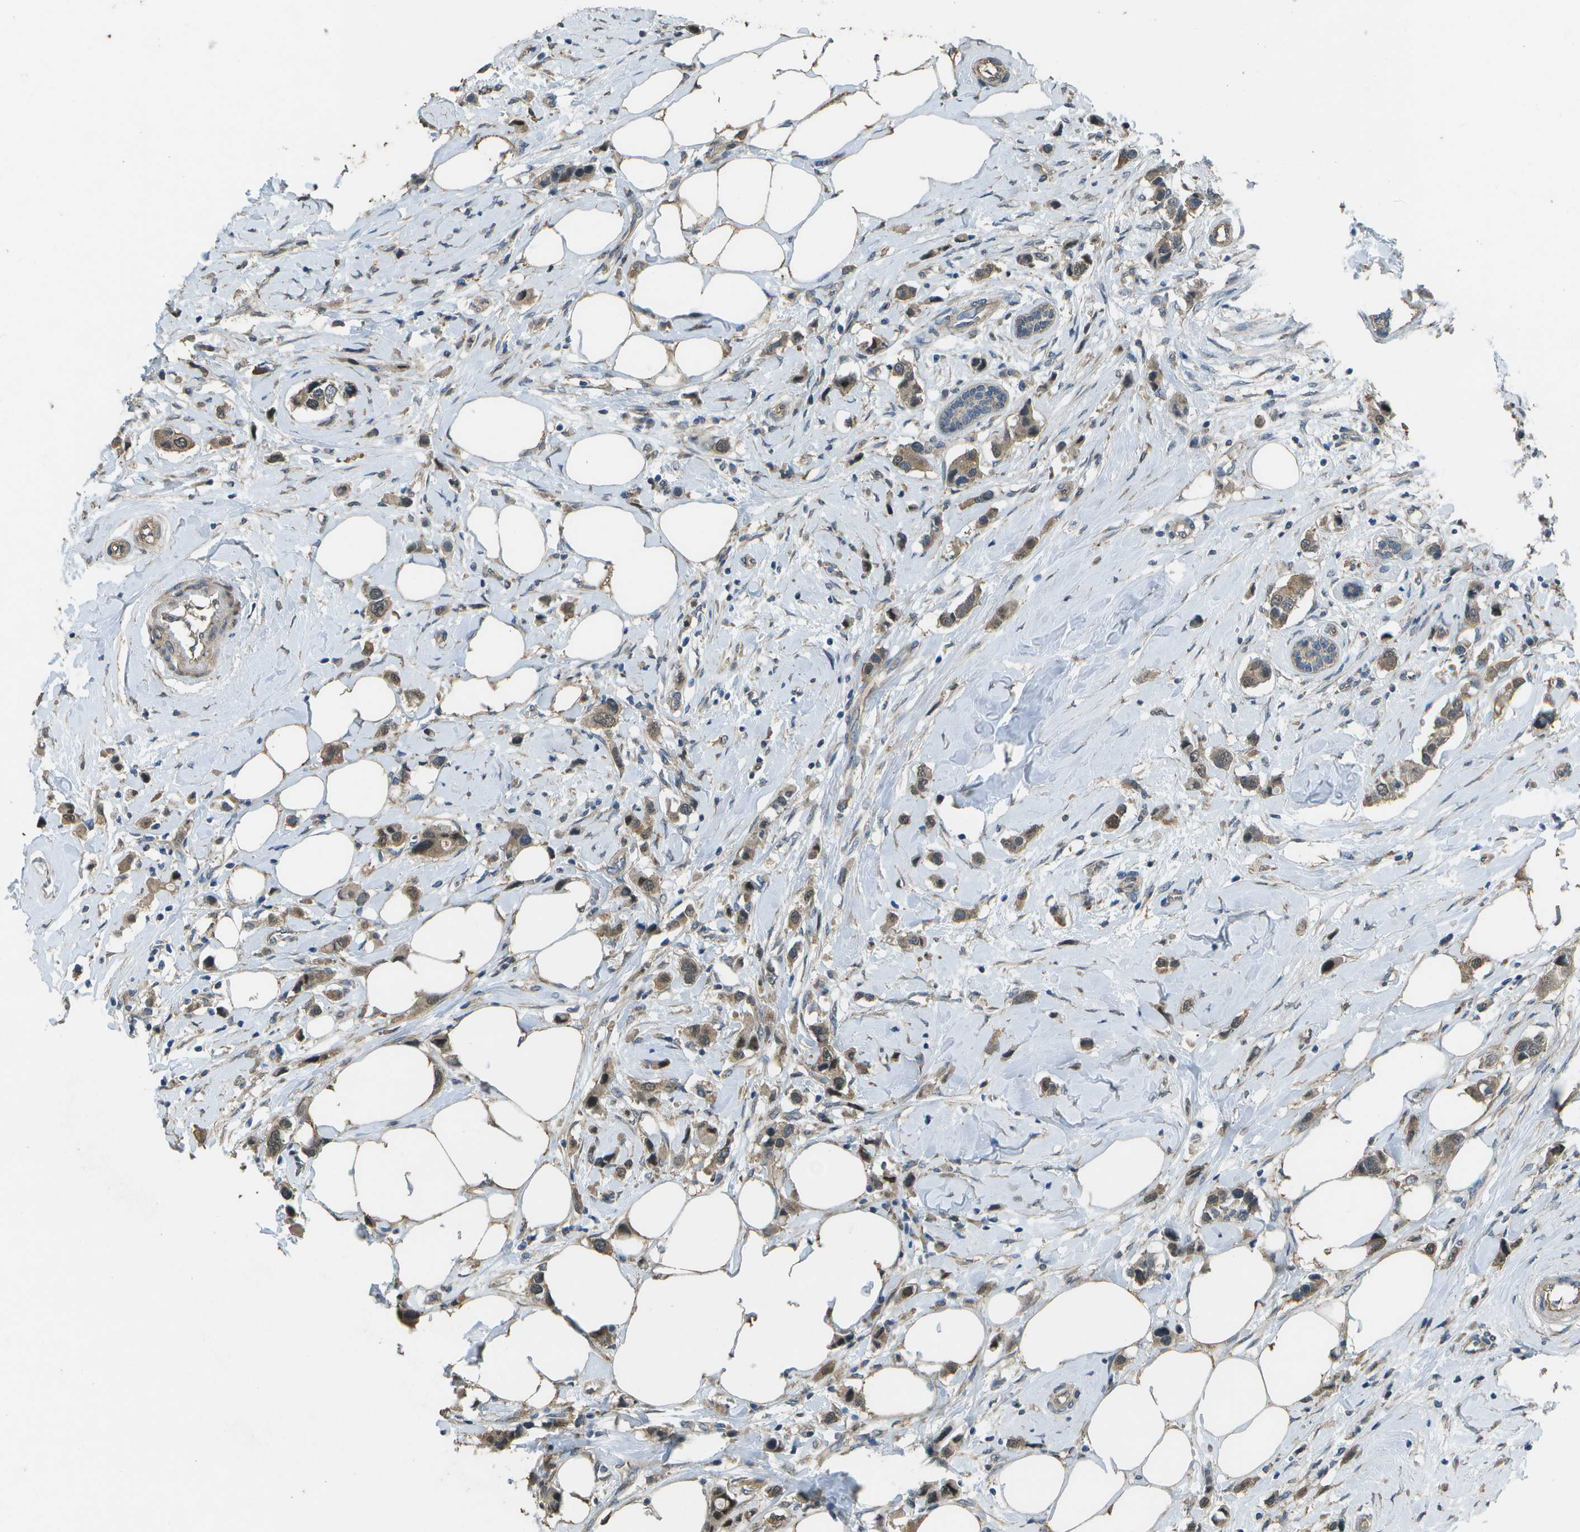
{"staining": {"intensity": "moderate", "quantity": ">75%", "location": "cytoplasmic/membranous"}, "tissue": "breast cancer", "cell_type": "Tumor cells", "image_type": "cancer", "snomed": [{"axis": "morphology", "description": "Normal tissue, NOS"}, {"axis": "morphology", "description": "Duct carcinoma"}, {"axis": "topography", "description": "Breast"}], "caption": "Immunohistochemistry (IHC) staining of breast intraductal carcinoma, which exhibits medium levels of moderate cytoplasmic/membranous expression in about >75% of tumor cells indicating moderate cytoplasmic/membranous protein staining. The staining was performed using DAB (3,3'-diaminobenzidine) (brown) for protein detection and nuclei were counterstained in hematoxylin (blue).", "gene": "CLNS1A", "patient": {"sex": "female", "age": 50}}